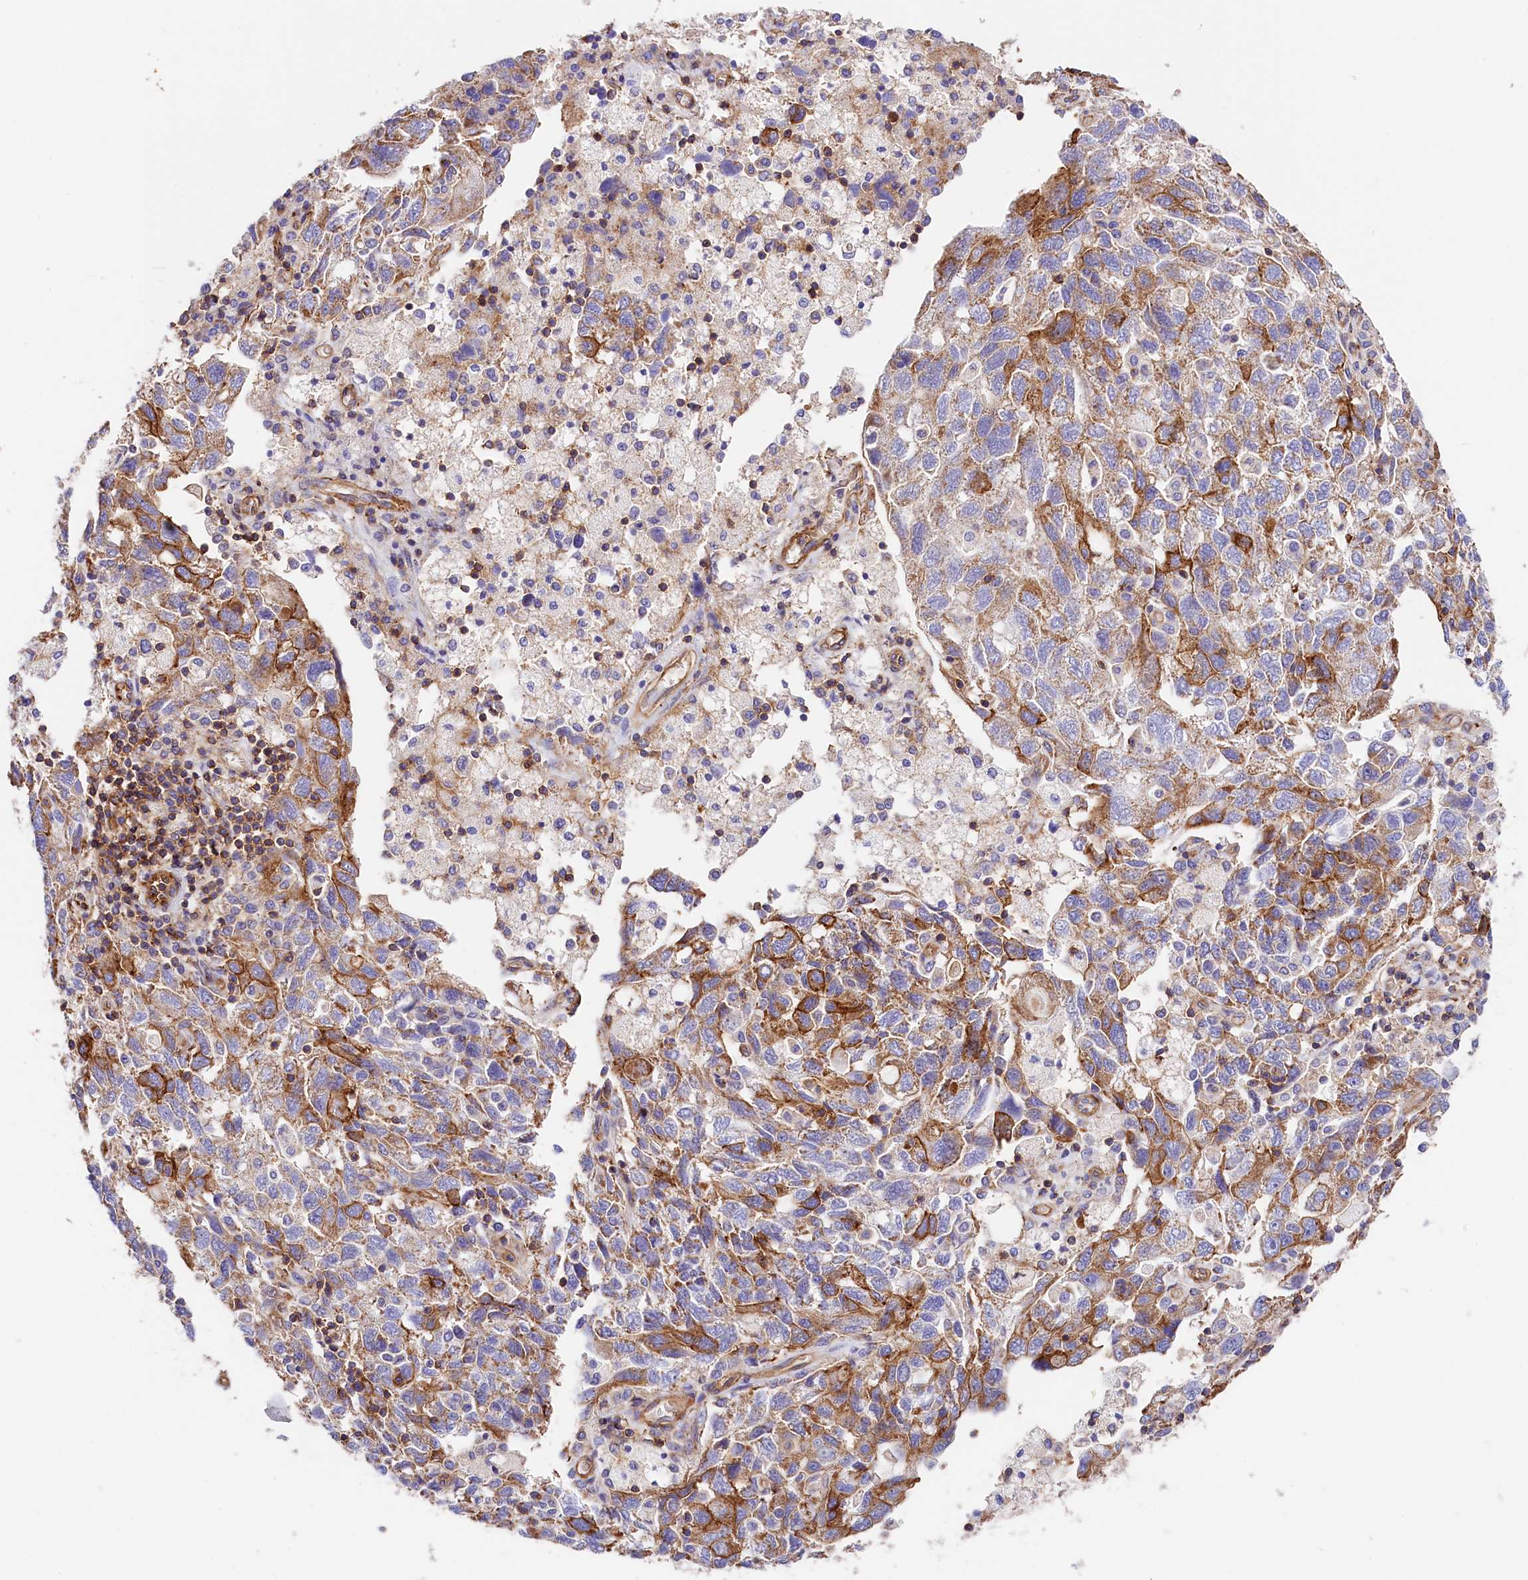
{"staining": {"intensity": "moderate", "quantity": ">75%", "location": "cytoplasmic/membranous"}, "tissue": "ovarian cancer", "cell_type": "Tumor cells", "image_type": "cancer", "snomed": [{"axis": "morphology", "description": "Carcinoma, NOS"}, {"axis": "morphology", "description": "Cystadenocarcinoma, serous, NOS"}, {"axis": "topography", "description": "Ovary"}], "caption": "Tumor cells demonstrate medium levels of moderate cytoplasmic/membranous staining in approximately >75% of cells in ovarian cancer.", "gene": "ATP2B4", "patient": {"sex": "female", "age": 69}}